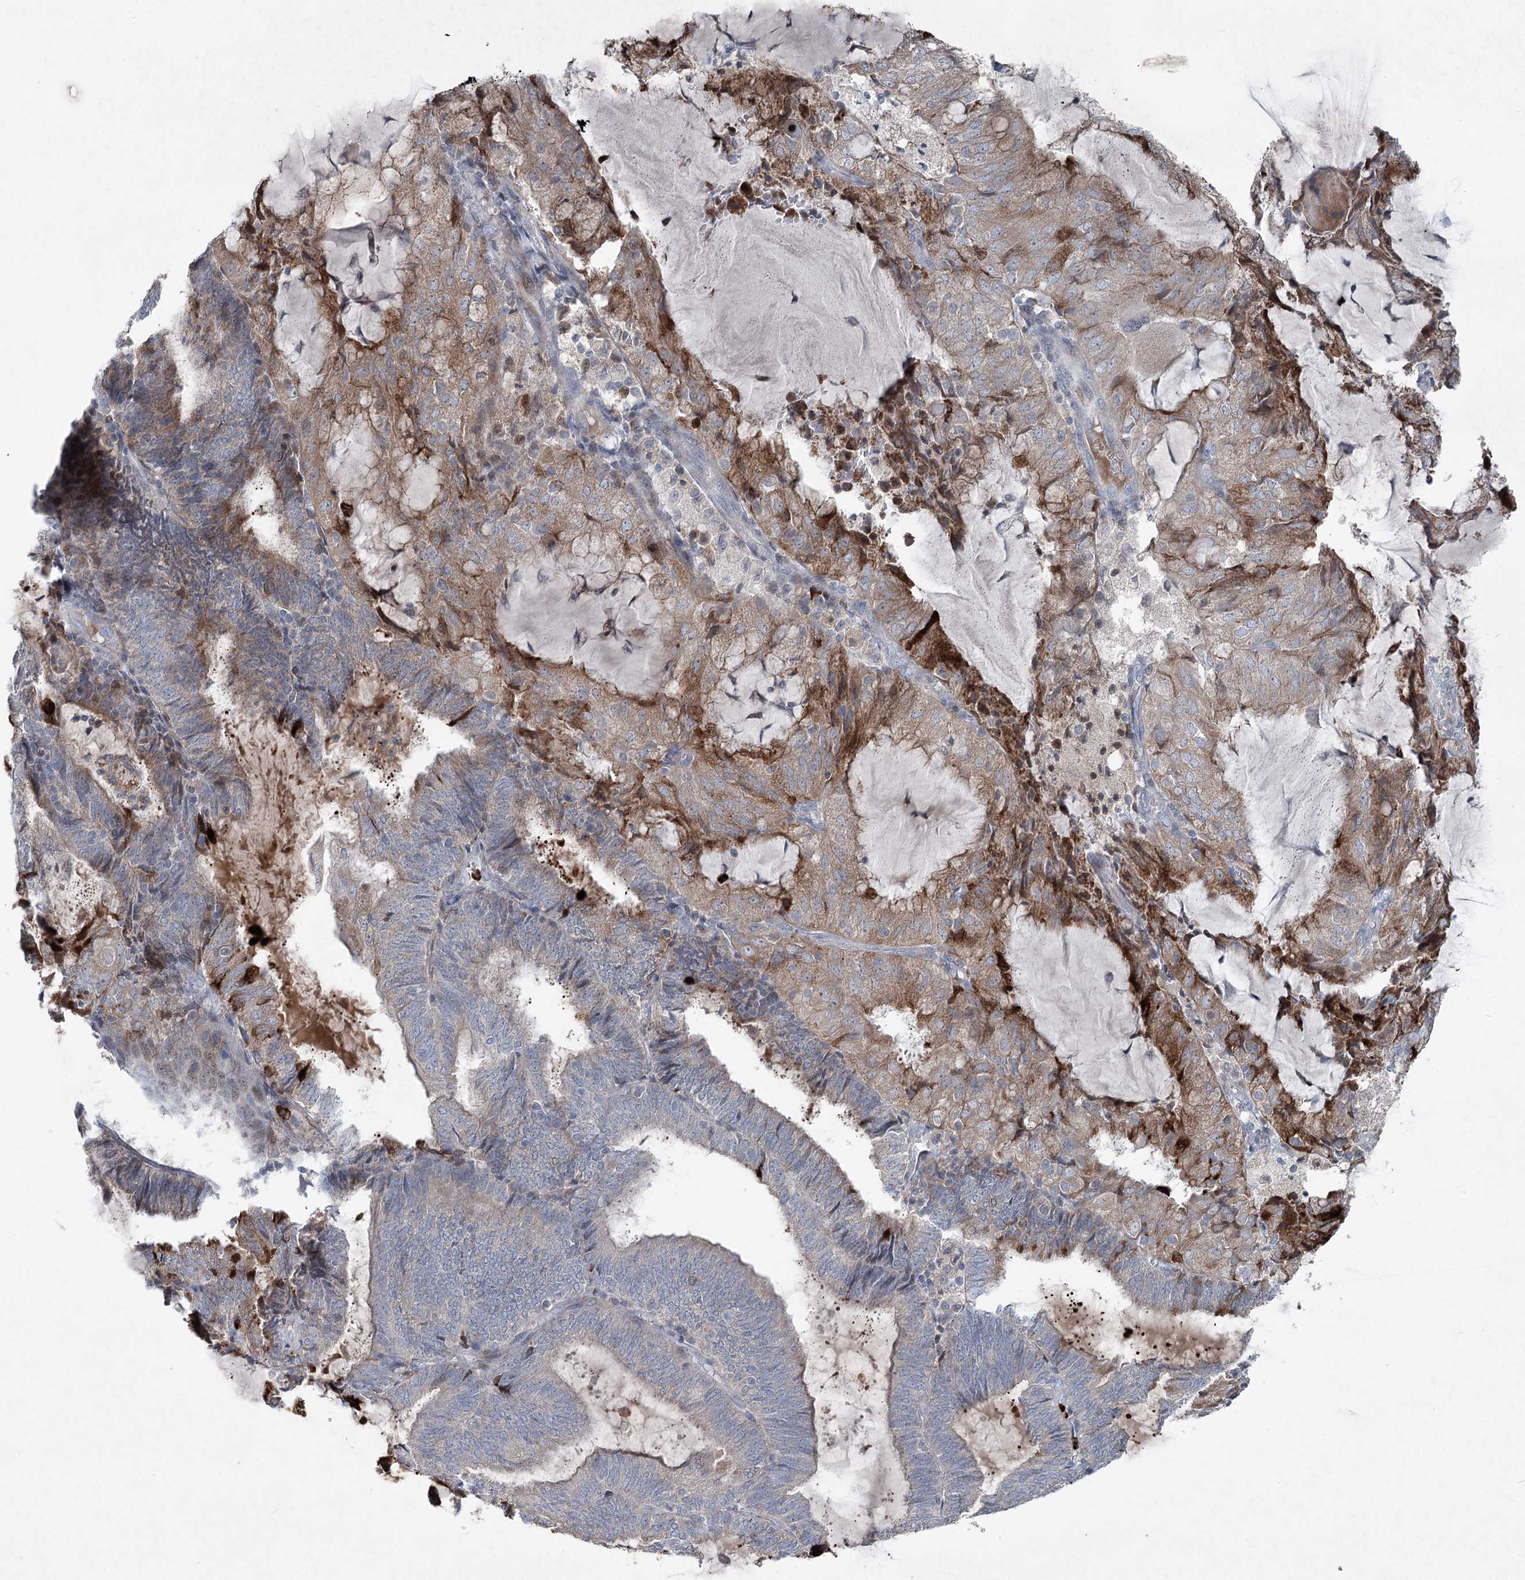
{"staining": {"intensity": "moderate", "quantity": "25%-75%", "location": "cytoplasmic/membranous"}, "tissue": "endometrial cancer", "cell_type": "Tumor cells", "image_type": "cancer", "snomed": [{"axis": "morphology", "description": "Adenocarcinoma, NOS"}, {"axis": "topography", "description": "Endometrium"}], "caption": "Moderate cytoplasmic/membranous expression is present in about 25%-75% of tumor cells in endometrial adenocarcinoma.", "gene": "PLA2G12A", "patient": {"sex": "female", "age": 81}}